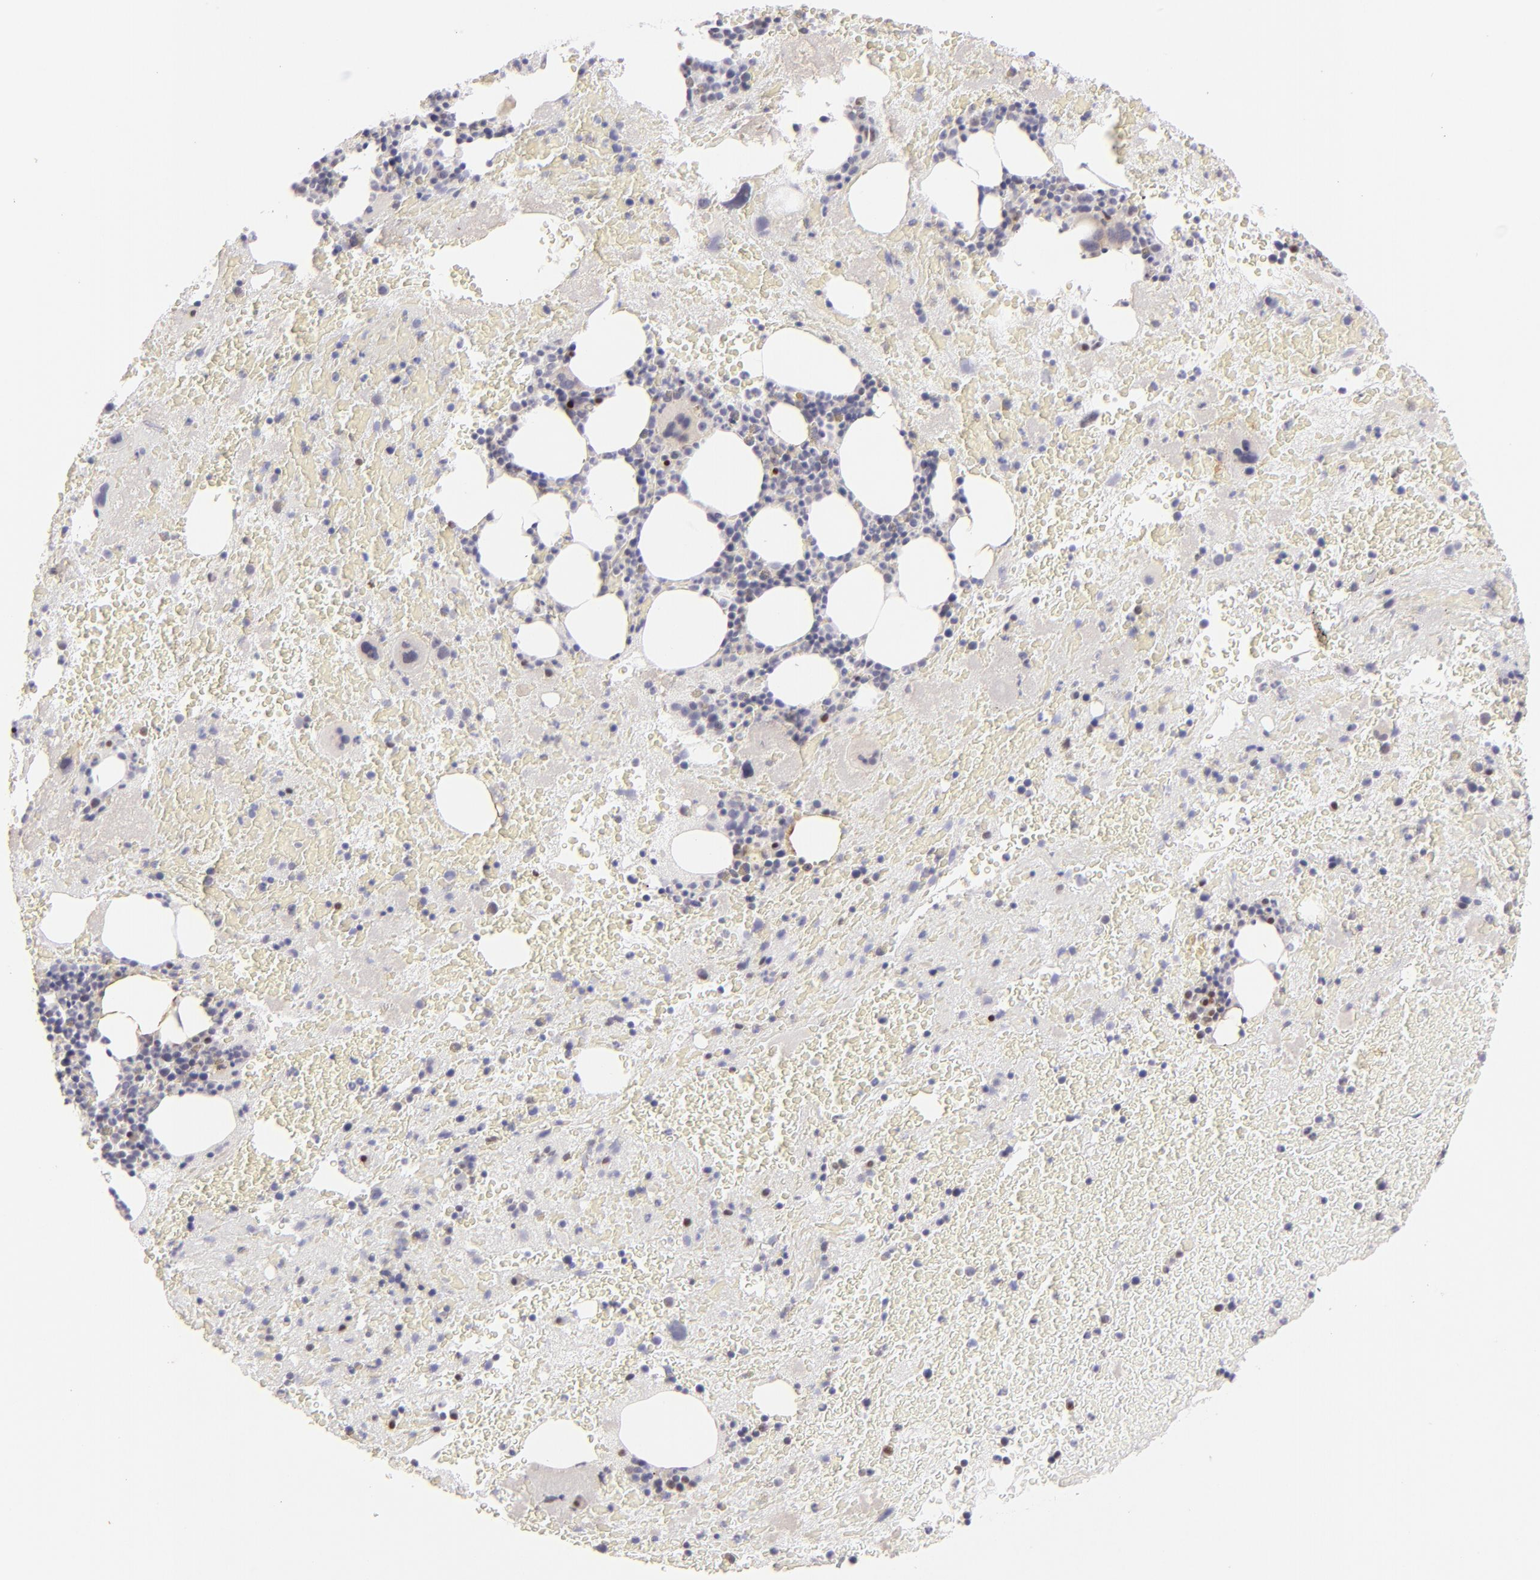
{"staining": {"intensity": "negative", "quantity": "none", "location": "none"}, "tissue": "bone marrow", "cell_type": "Hematopoietic cells", "image_type": "normal", "snomed": [{"axis": "morphology", "description": "Normal tissue, NOS"}, {"axis": "topography", "description": "Bone marrow"}], "caption": "Protein analysis of benign bone marrow exhibits no significant expression in hematopoietic cells. (DAB (3,3'-diaminobenzidine) immunohistochemistry (IHC), high magnification).", "gene": "POU2F1", "patient": {"sex": "male", "age": 76}}